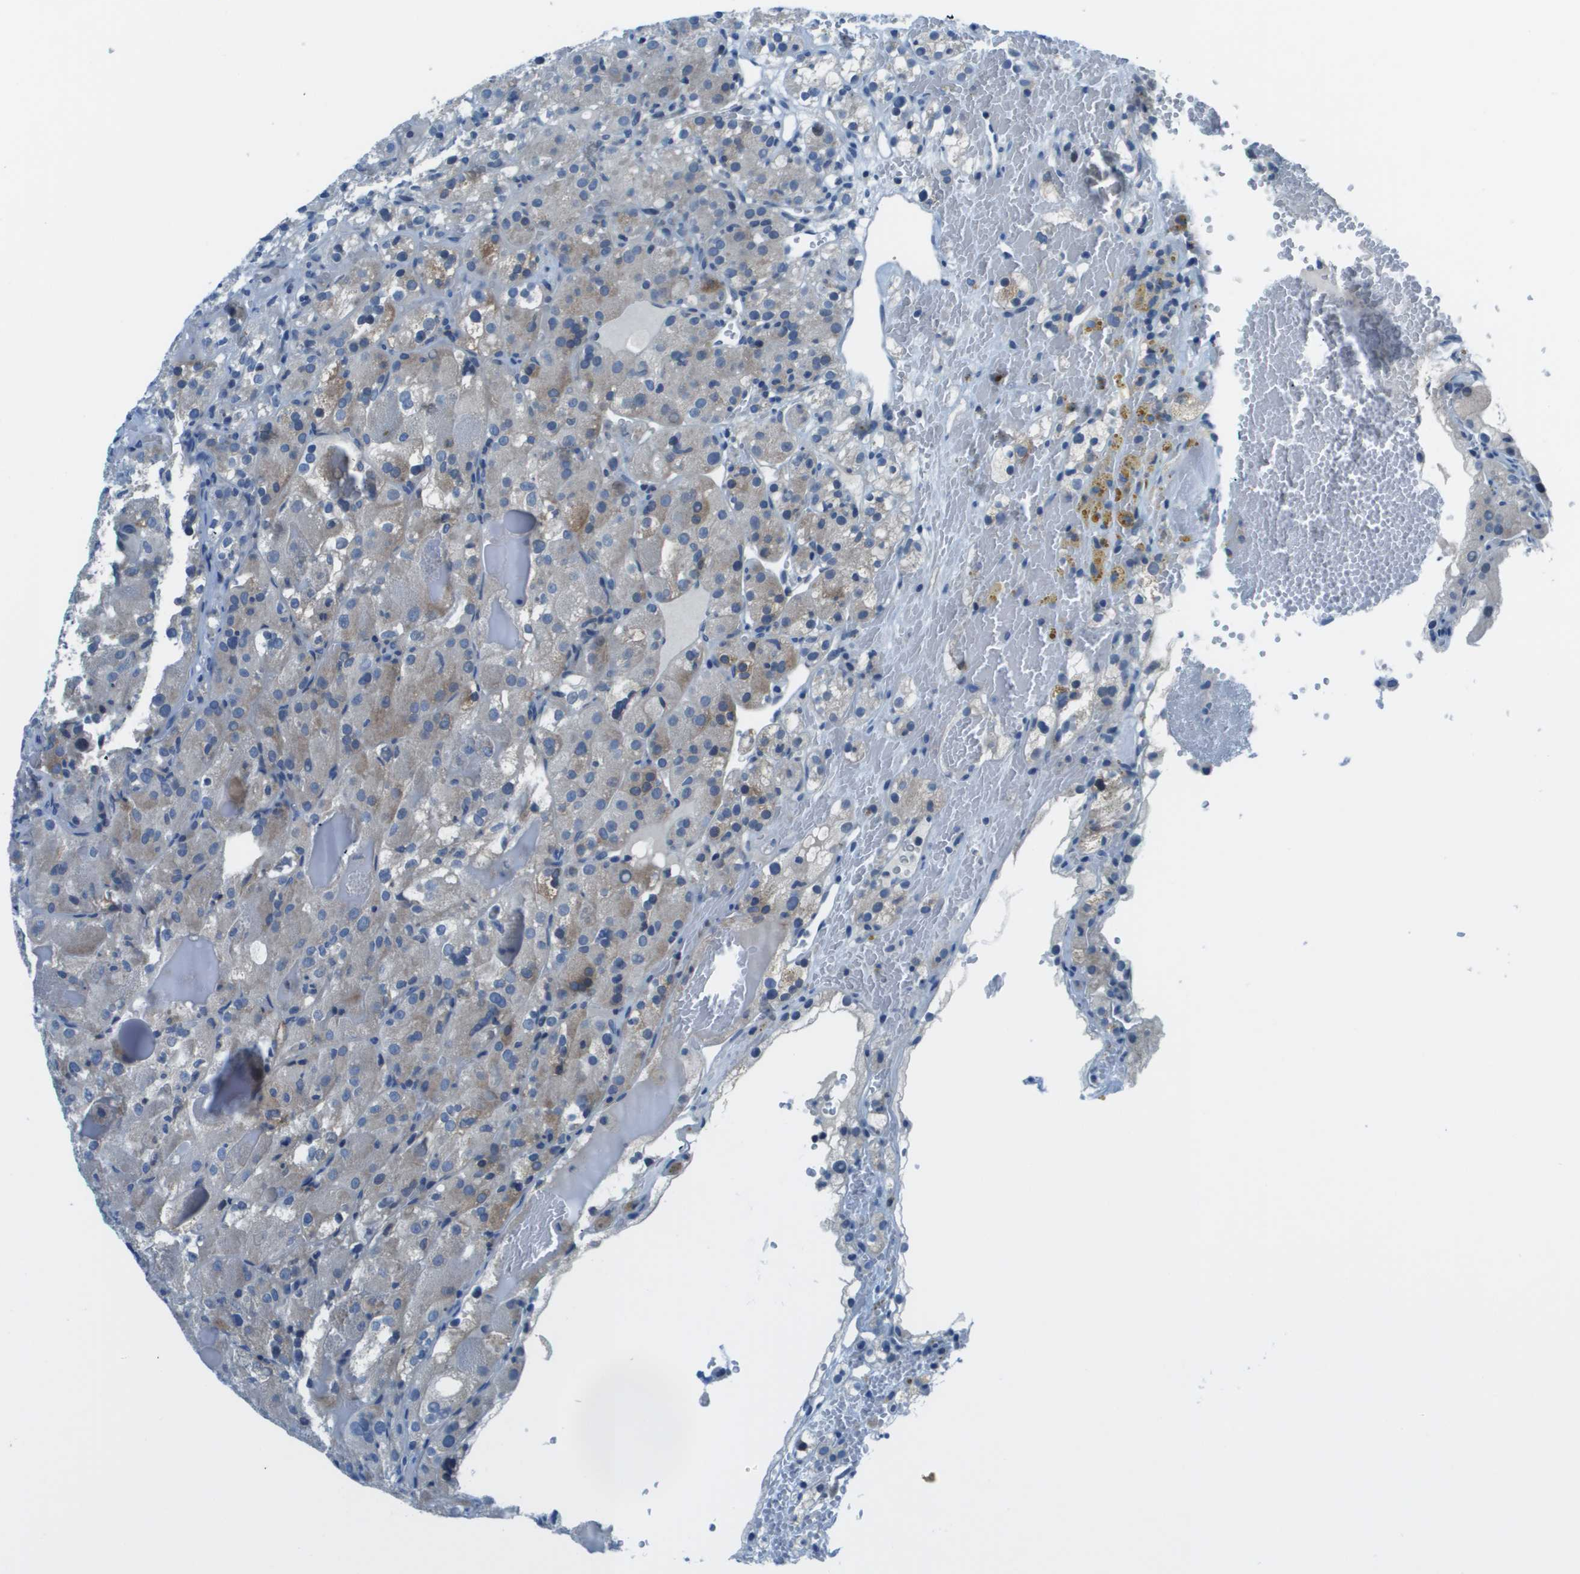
{"staining": {"intensity": "negative", "quantity": "none", "location": "none"}, "tissue": "renal cancer", "cell_type": "Tumor cells", "image_type": "cancer", "snomed": [{"axis": "morphology", "description": "Normal tissue, NOS"}, {"axis": "morphology", "description": "Adenocarcinoma, NOS"}, {"axis": "topography", "description": "Kidney"}], "caption": "IHC of renal cancer demonstrates no staining in tumor cells.", "gene": "STIP1", "patient": {"sex": "male", "age": 61}}